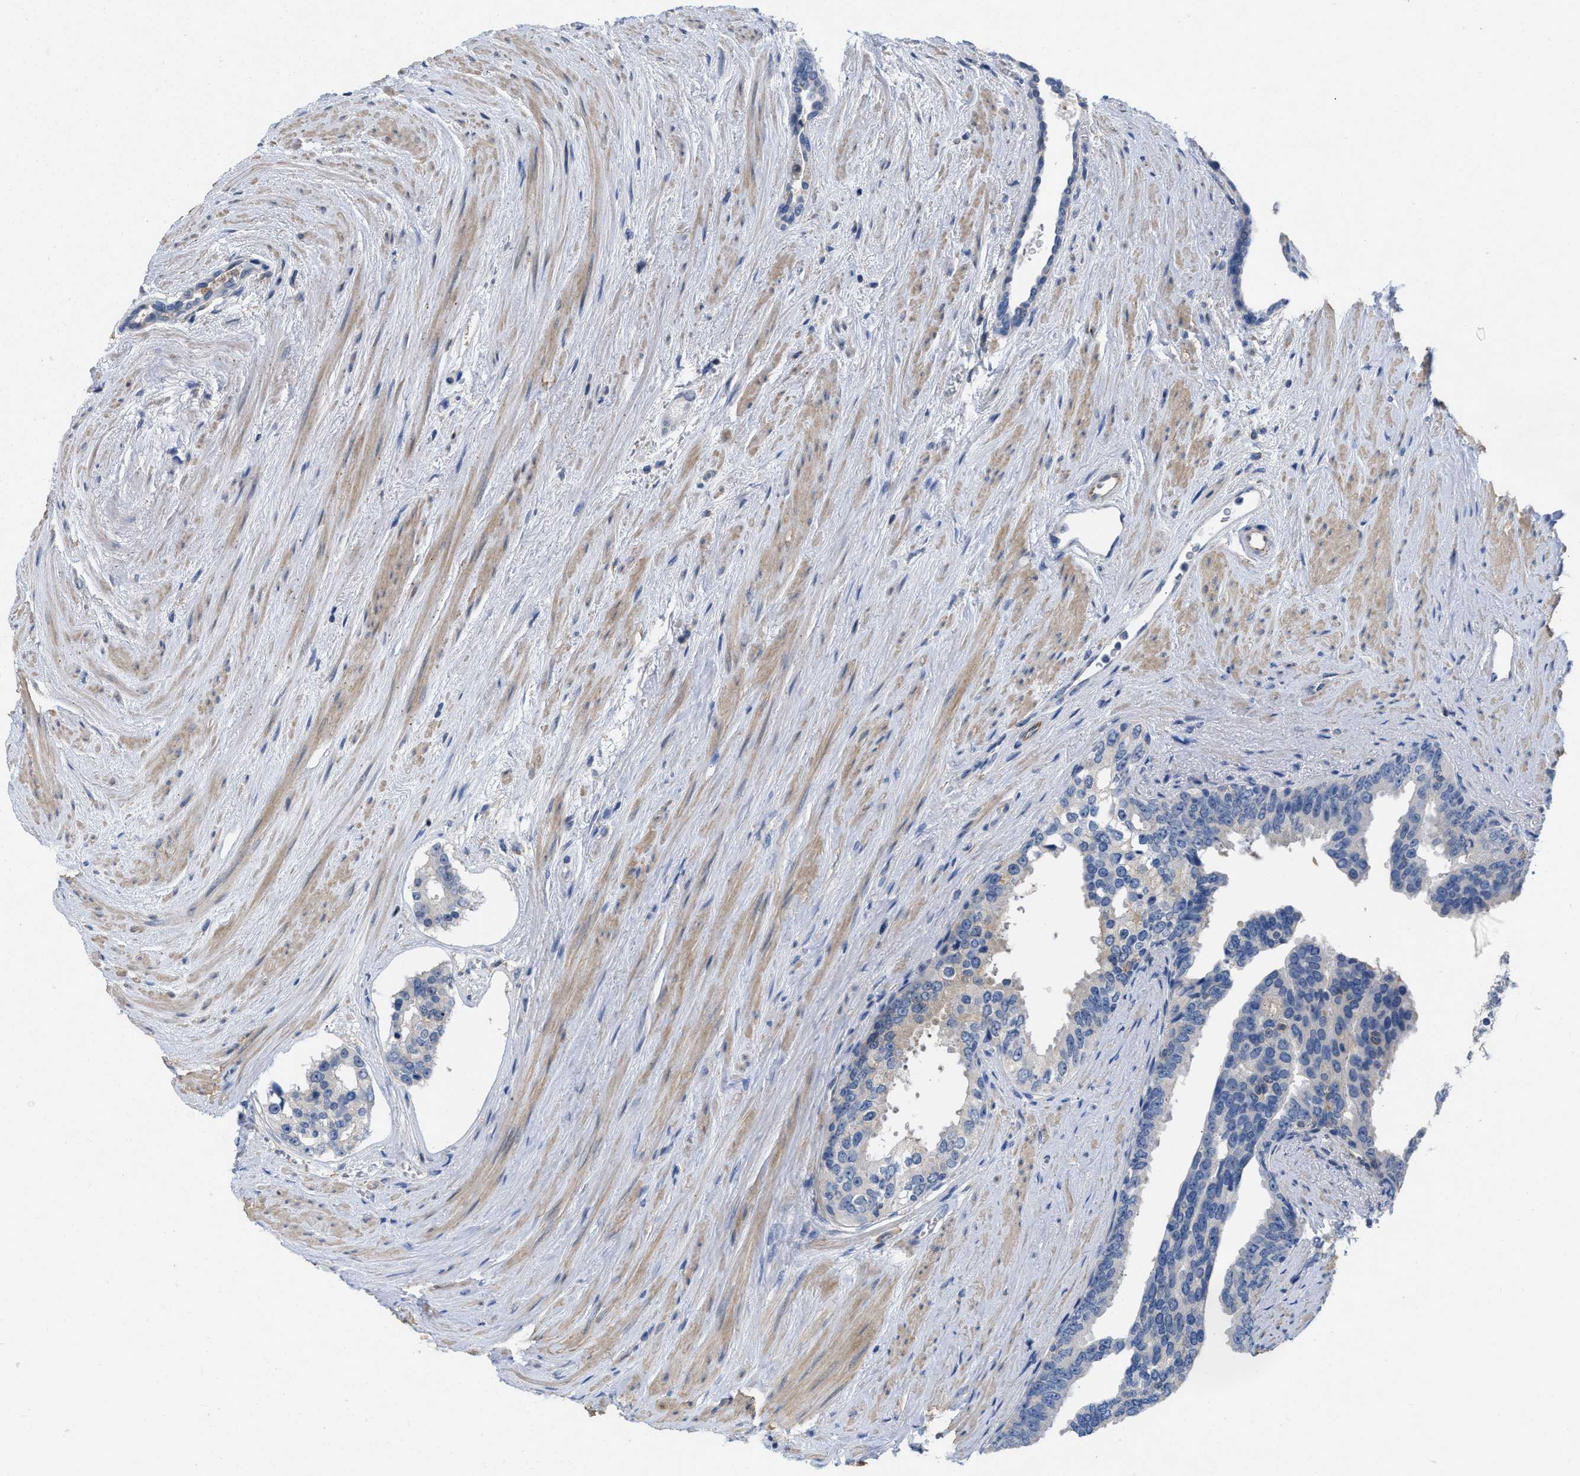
{"staining": {"intensity": "negative", "quantity": "none", "location": "none"}, "tissue": "prostate cancer", "cell_type": "Tumor cells", "image_type": "cancer", "snomed": [{"axis": "morphology", "description": "Adenocarcinoma, High grade"}, {"axis": "topography", "description": "Prostate"}], "caption": "The histopathology image reveals no staining of tumor cells in prostate cancer (high-grade adenocarcinoma).", "gene": "TMEM131", "patient": {"sex": "male", "age": 71}}